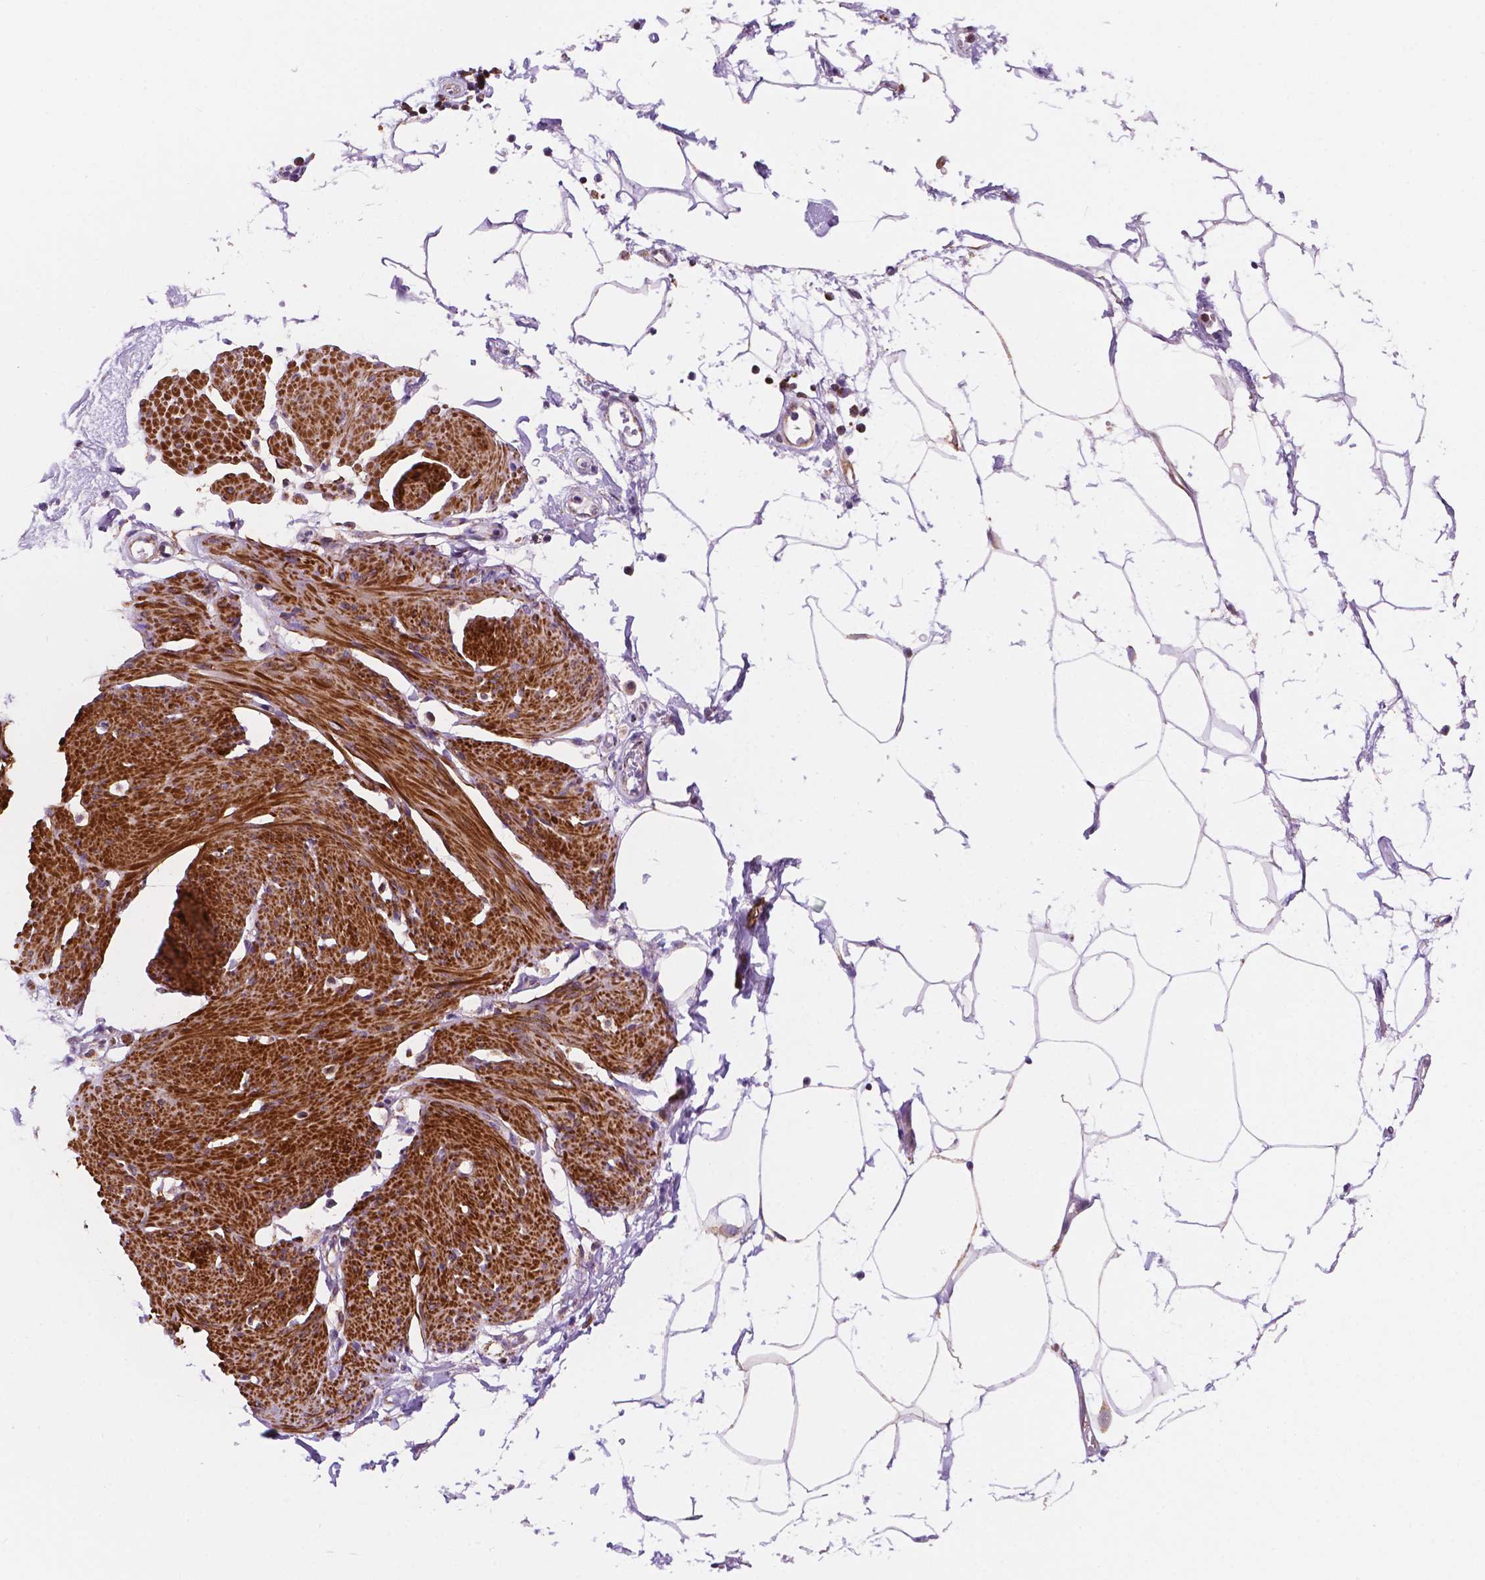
{"staining": {"intensity": "strong", "quantity": ">75%", "location": "cytoplasmic/membranous"}, "tissue": "smooth muscle", "cell_type": "Smooth muscle cells", "image_type": "normal", "snomed": [{"axis": "morphology", "description": "Normal tissue, NOS"}, {"axis": "topography", "description": "Adipose tissue"}, {"axis": "topography", "description": "Smooth muscle"}, {"axis": "topography", "description": "Peripheral nerve tissue"}], "caption": "IHC image of normal smooth muscle: human smooth muscle stained using immunohistochemistry (IHC) exhibits high levels of strong protein expression localized specifically in the cytoplasmic/membranous of smooth muscle cells, appearing as a cytoplasmic/membranous brown color.", "gene": "GEMIN4", "patient": {"sex": "male", "age": 83}}